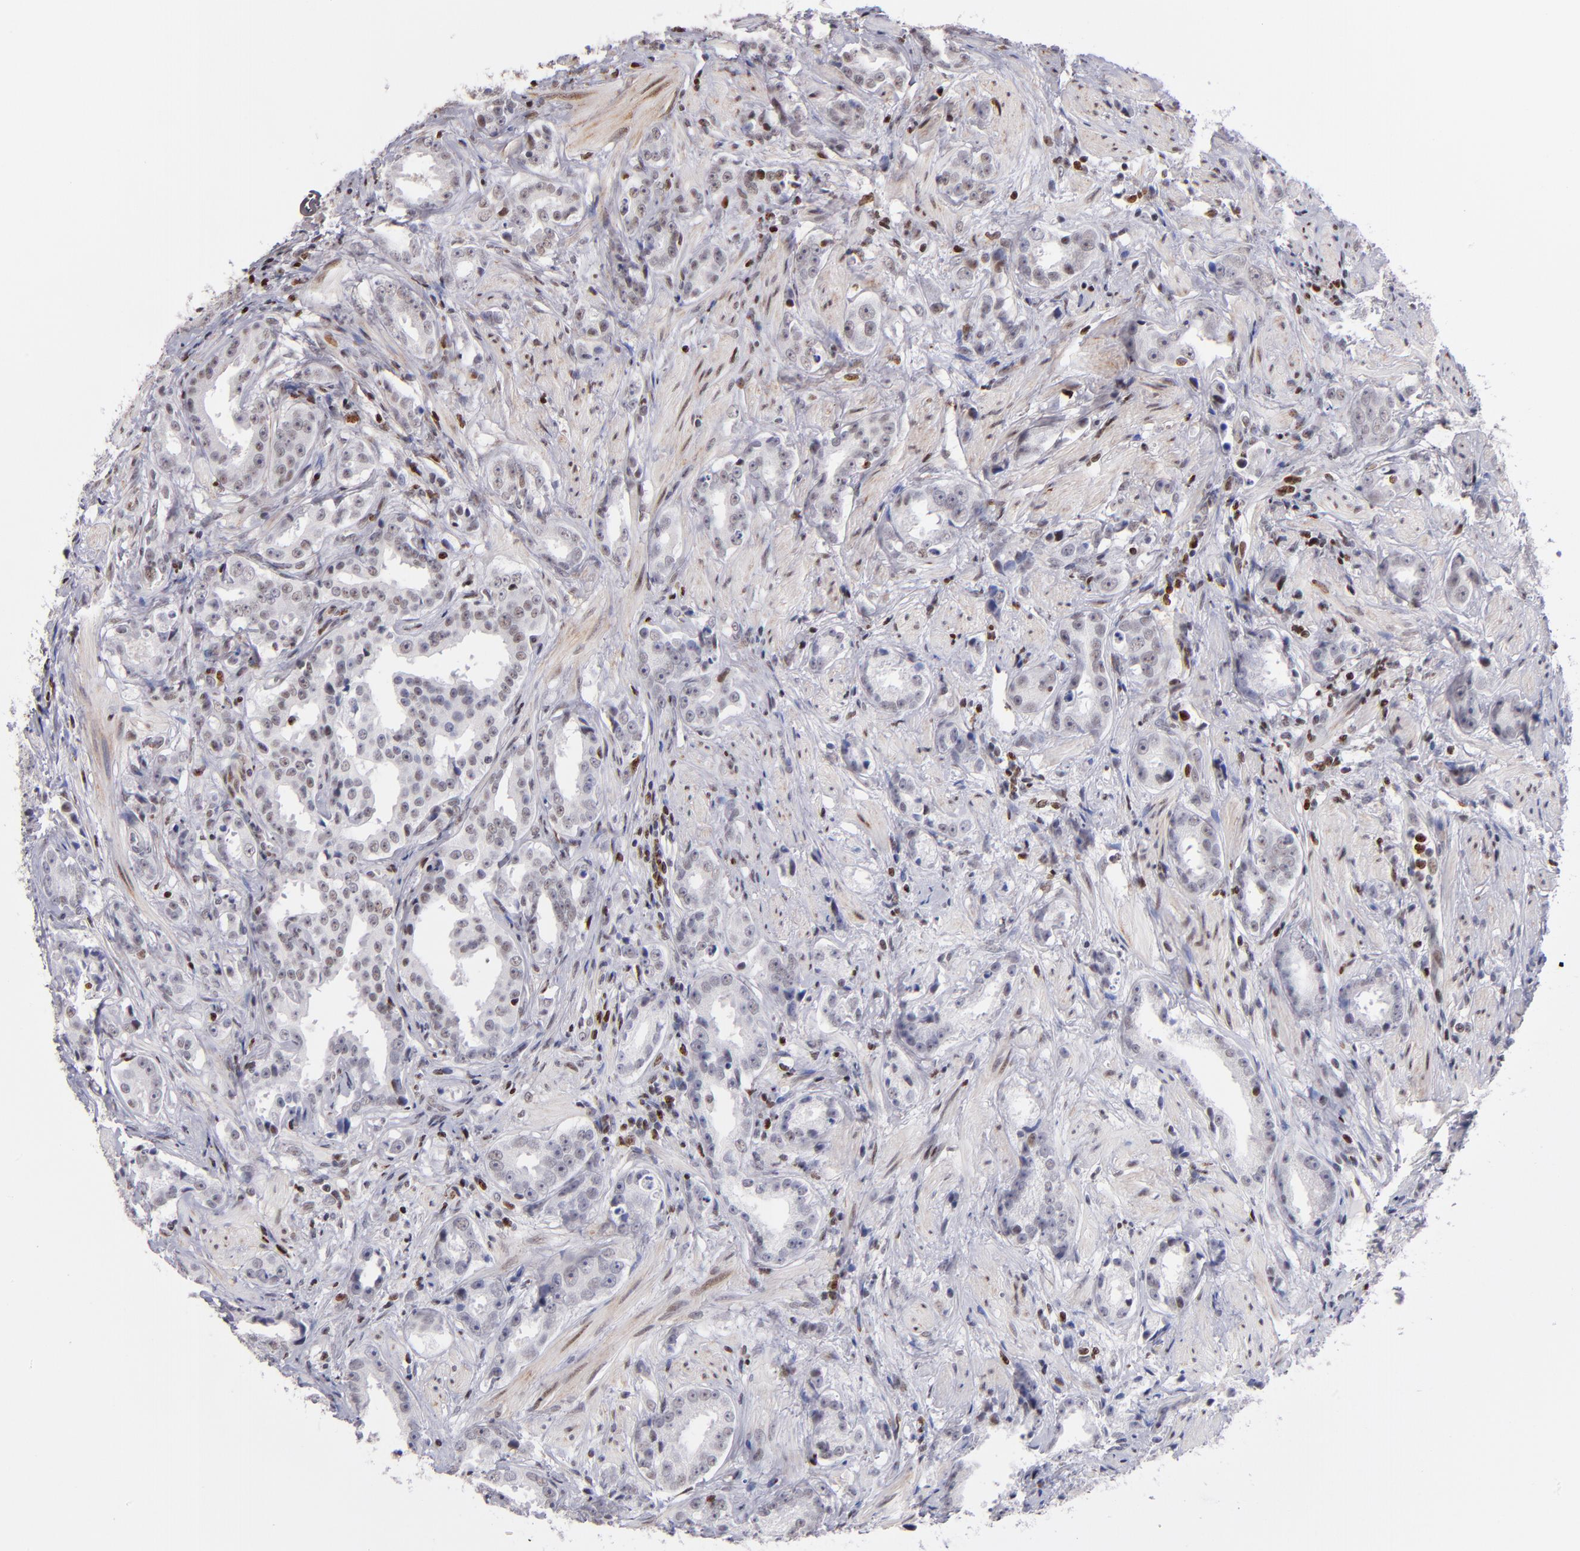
{"staining": {"intensity": "weak", "quantity": "25%-75%", "location": "nuclear"}, "tissue": "prostate cancer", "cell_type": "Tumor cells", "image_type": "cancer", "snomed": [{"axis": "morphology", "description": "Adenocarcinoma, Medium grade"}, {"axis": "topography", "description": "Prostate"}], "caption": "Weak nuclear protein positivity is seen in about 25%-75% of tumor cells in prostate adenocarcinoma (medium-grade). (DAB IHC with brightfield microscopy, high magnification).", "gene": "POLA1", "patient": {"sex": "male", "age": 53}}